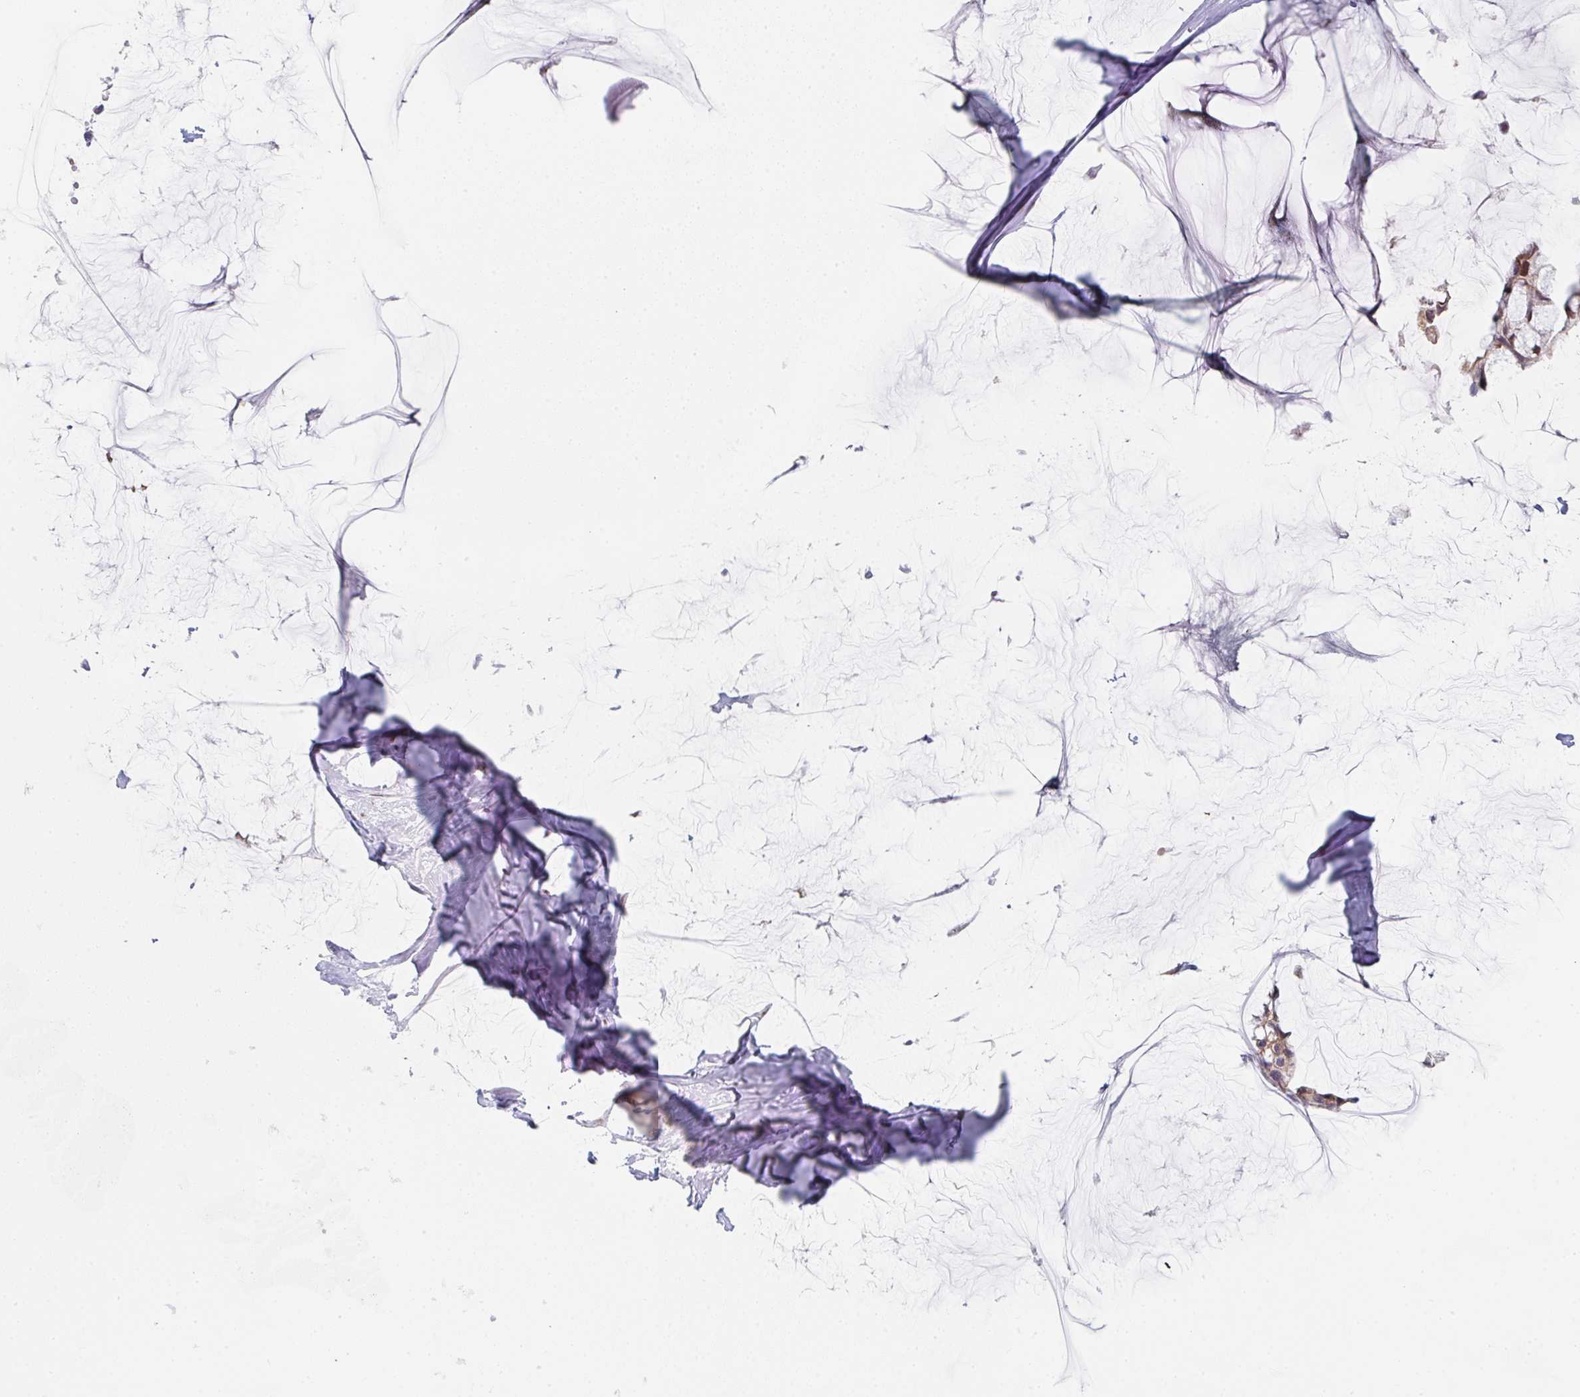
{"staining": {"intensity": "moderate", "quantity": "<25%", "location": "nuclear"}, "tissue": "ovarian cancer", "cell_type": "Tumor cells", "image_type": "cancer", "snomed": [{"axis": "morphology", "description": "Cystadenocarcinoma, mucinous, NOS"}, {"axis": "topography", "description": "Ovary"}], "caption": "Ovarian cancer stained with immunohistochemistry (IHC) displays moderate nuclear positivity in about <25% of tumor cells.", "gene": "POU2AF2", "patient": {"sex": "female", "age": 39}}